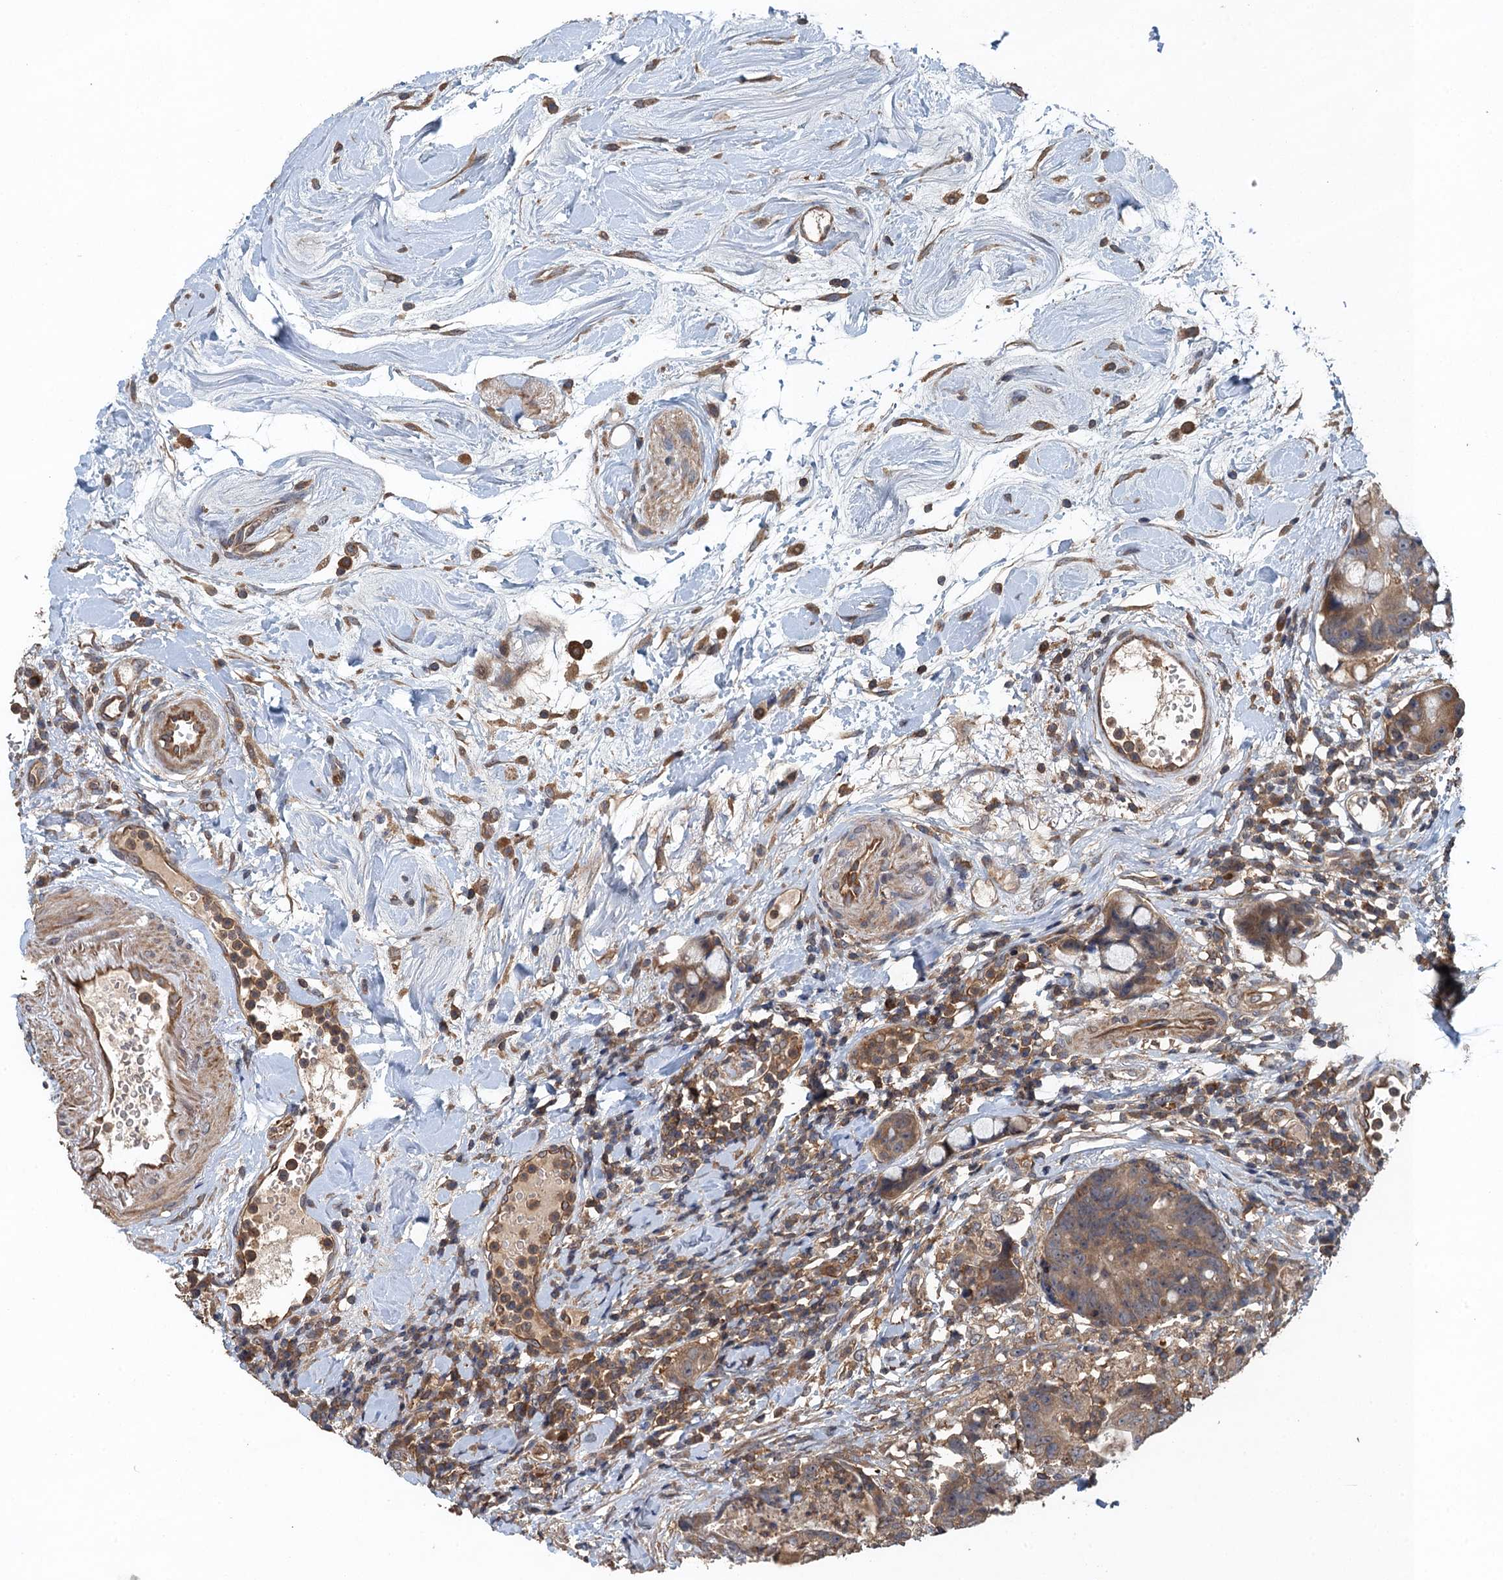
{"staining": {"intensity": "moderate", "quantity": ">75%", "location": "cytoplasmic/membranous"}, "tissue": "colorectal cancer", "cell_type": "Tumor cells", "image_type": "cancer", "snomed": [{"axis": "morphology", "description": "Adenocarcinoma, NOS"}, {"axis": "topography", "description": "Colon"}], "caption": "Colorectal cancer (adenocarcinoma) stained for a protein (brown) exhibits moderate cytoplasmic/membranous positive positivity in about >75% of tumor cells.", "gene": "BORCS5", "patient": {"sex": "female", "age": 82}}